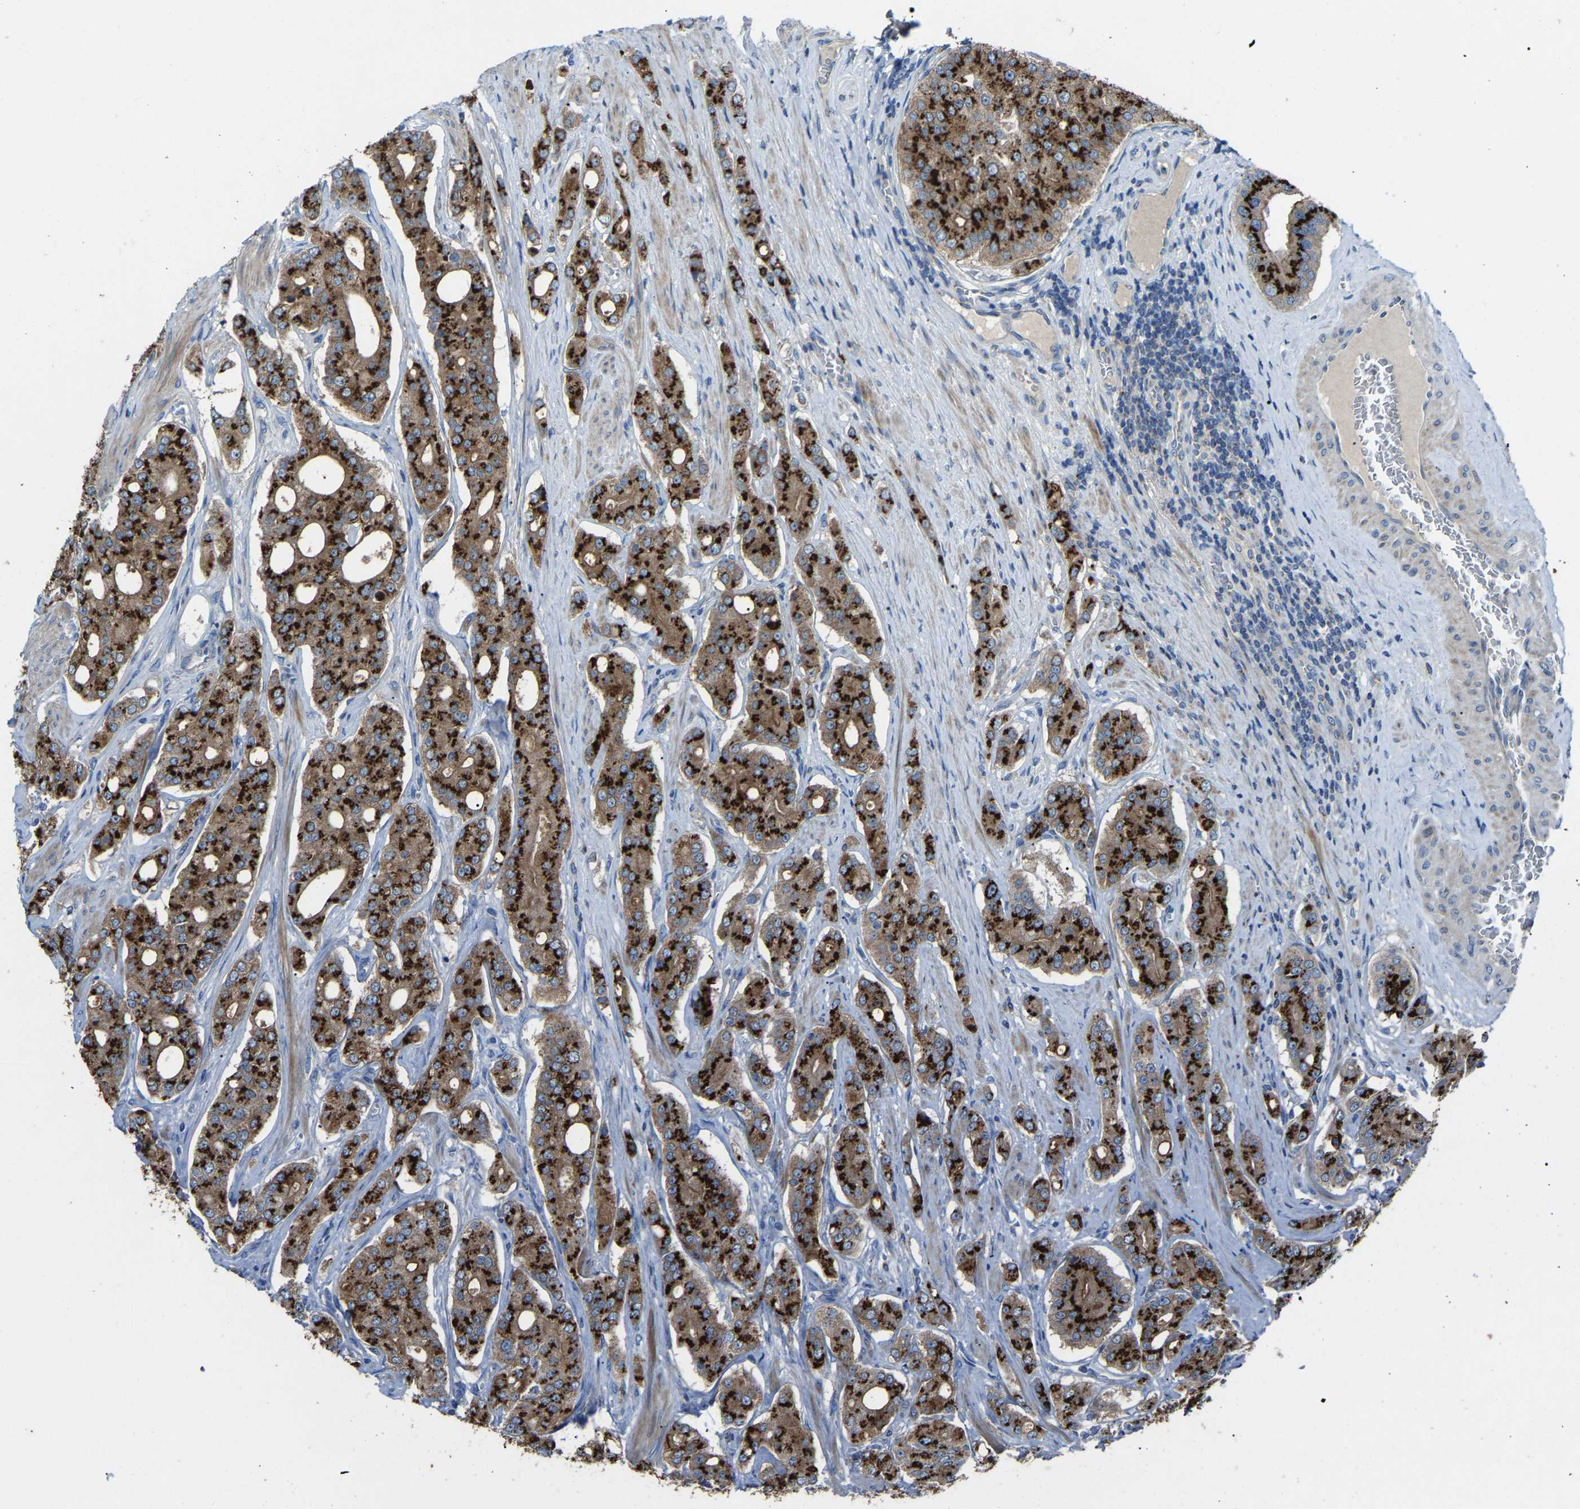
{"staining": {"intensity": "strong", "quantity": ">75%", "location": "cytoplasmic/membranous"}, "tissue": "prostate cancer", "cell_type": "Tumor cells", "image_type": "cancer", "snomed": [{"axis": "morphology", "description": "Adenocarcinoma, High grade"}, {"axis": "topography", "description": "Prostate"}], "caption": "Tumor cells exhibit high levels of strong cytoplasmic/membranous expression in about >75% of cells in human prostate cancer (adenocarcinoma (high-grade)).", "gene": "CANT1", "patient": {"sex": "male", "age": 71}}